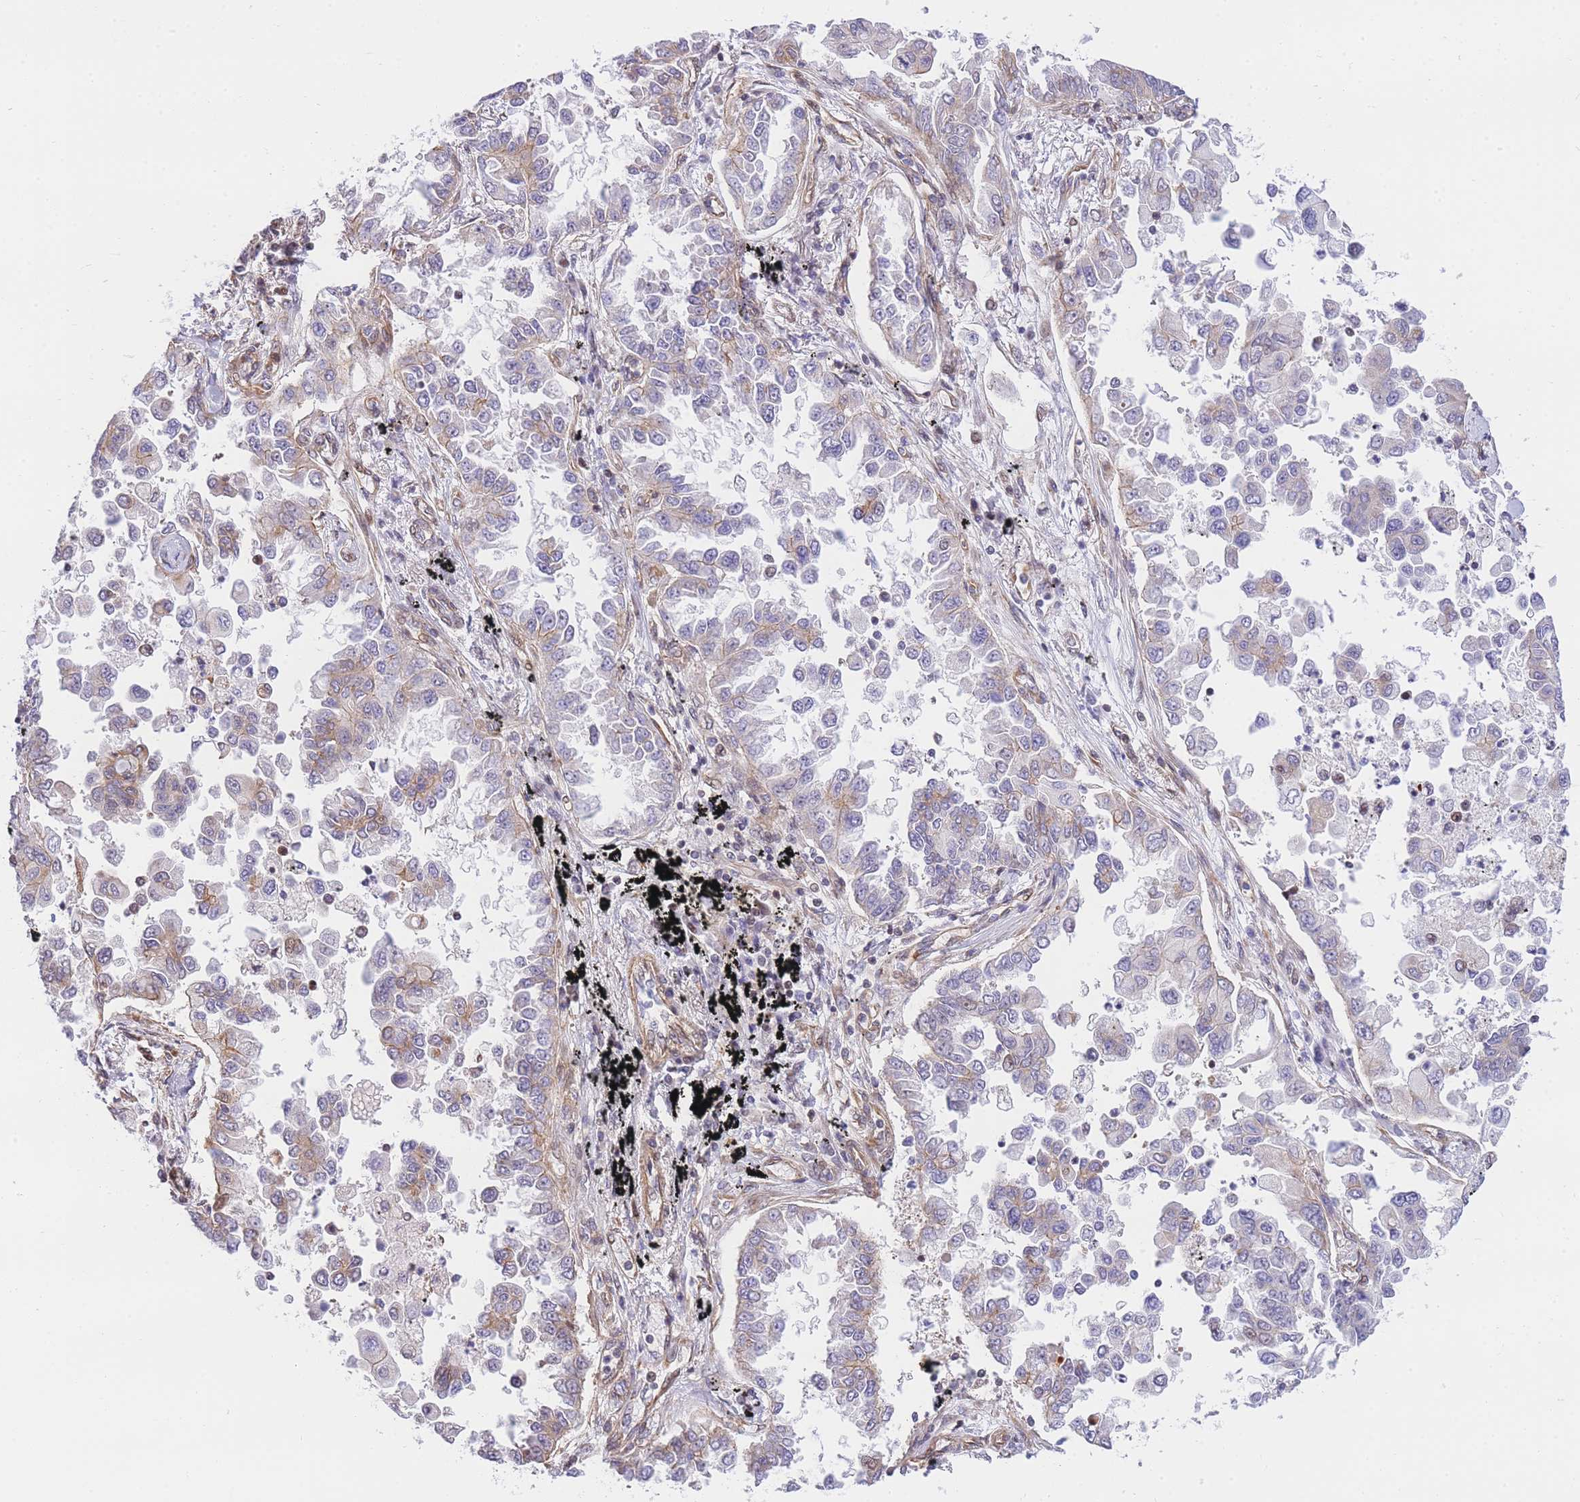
{"staining": {"intensity": "moderate", "quantity": "25%-75%", "location": "cytoplasmic/membranous"}, "tissue": "lung cancer", "cell_type": "Tumor cells", "image_type": "cancer", "snomed": [{"axis": "morphology", "description": "Adenocarcinoma, NOS"}, {"axis": "topography", "description": "Lung"}], "caption": "This photomicrograph exhibits IHC staining of adenocarcinoma (lung), with medium moderate cytoplasmic/membranous positivity in approximately 25%-75% of tumor cells.", "gene": "S100PBP", "patient": {"sex": "female", "age": 67}}